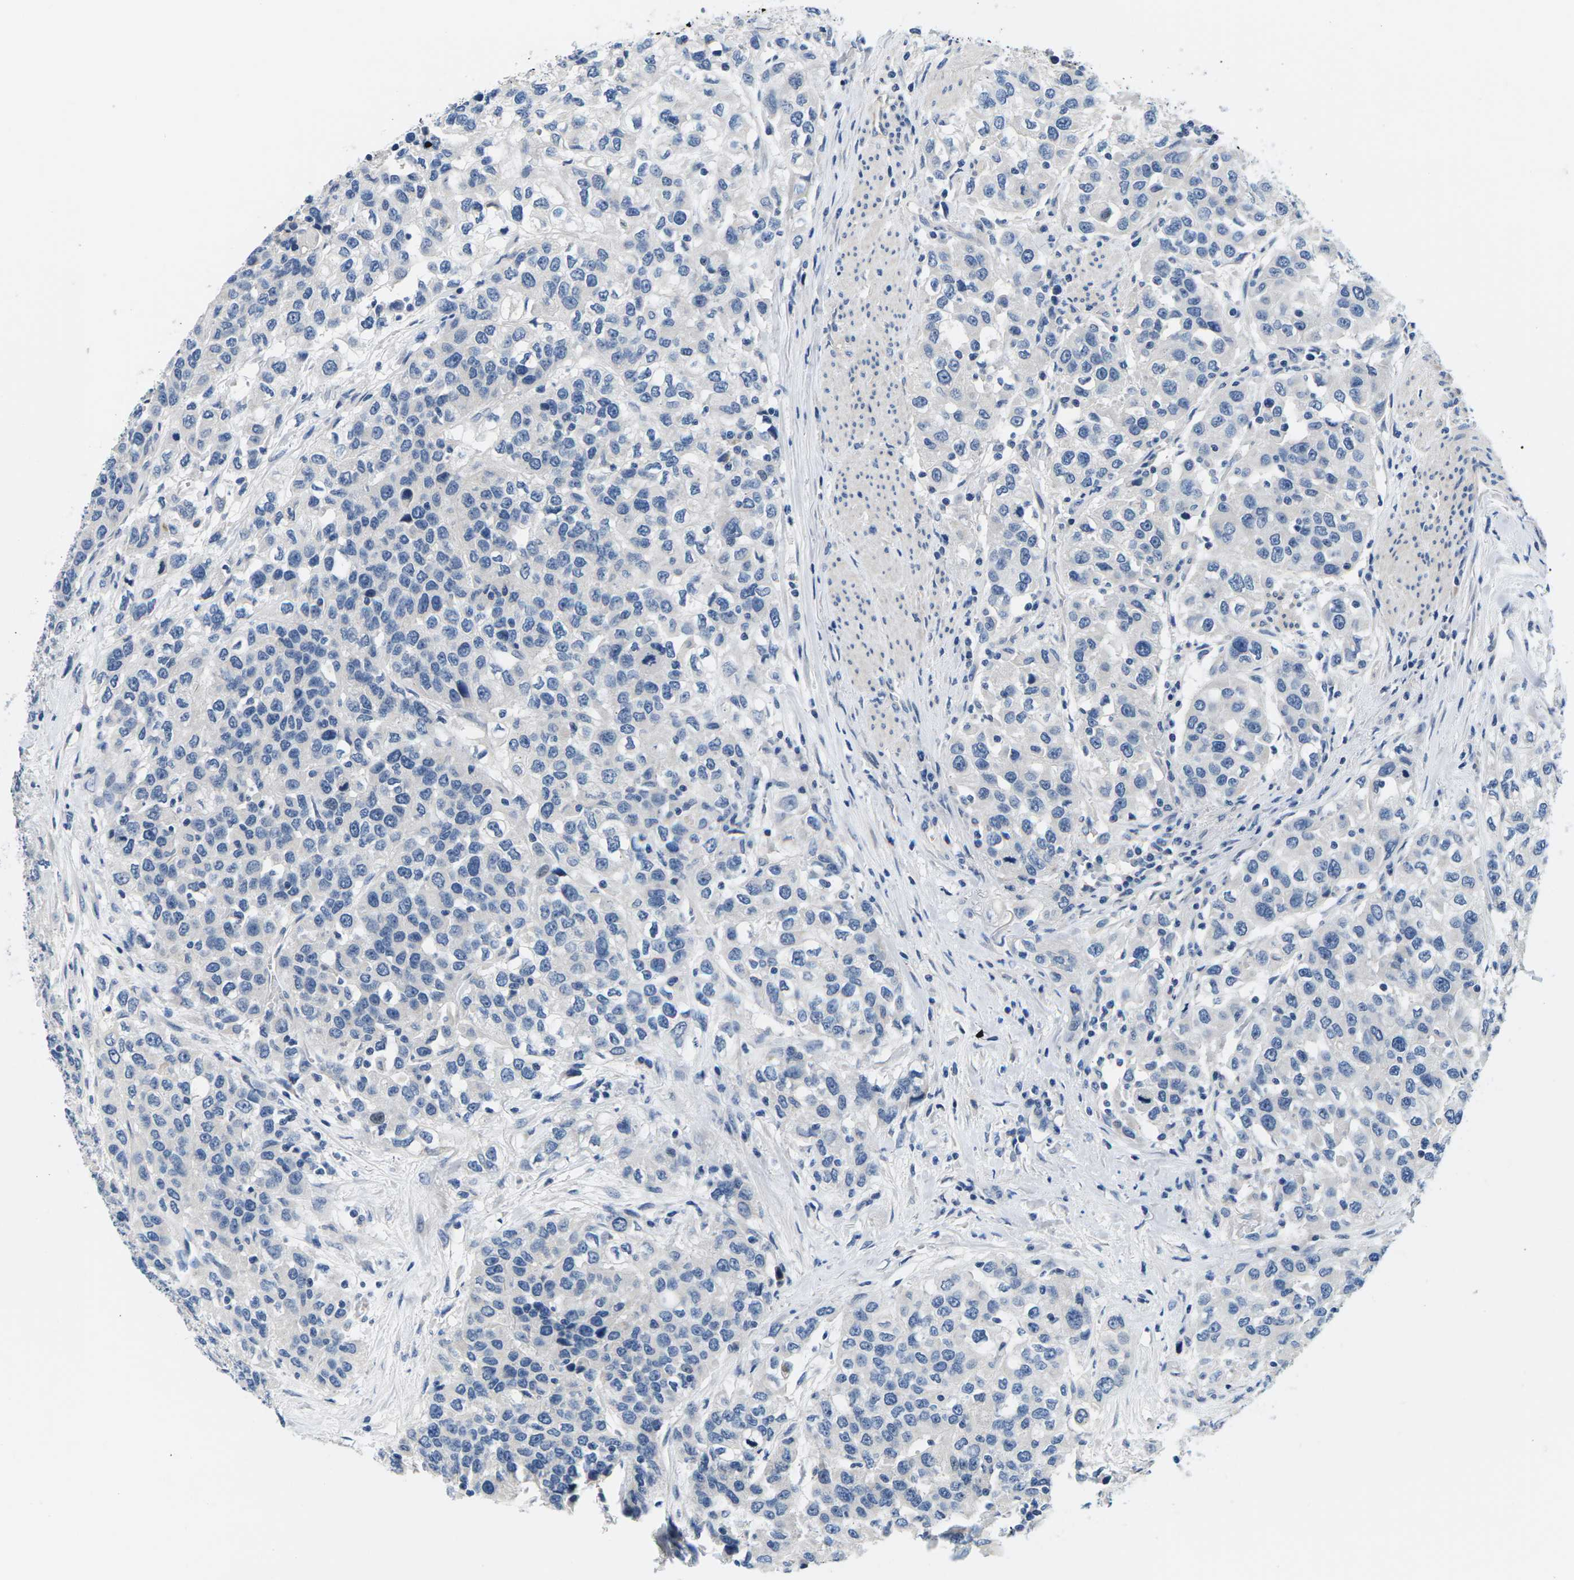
{"staining": {"intensity": "negative", "quantity": "none", "location": "none"}, "tissue": "urothelial cancer", "cell_type": "Tumor cells", "image_type": "cancer", "snomed": [{"axis": "morphology", "description": "Urothelial carcinoma, High grade"}, {"axis": "topography", "description": "Urinary bladder"}], "caption": "Protein analysis of high-grade urothelial carcinoma reveals no significant positivity in tumor cells.", "gene": "TSPAN2", "patient": {"sex": "female", "age": 80}}